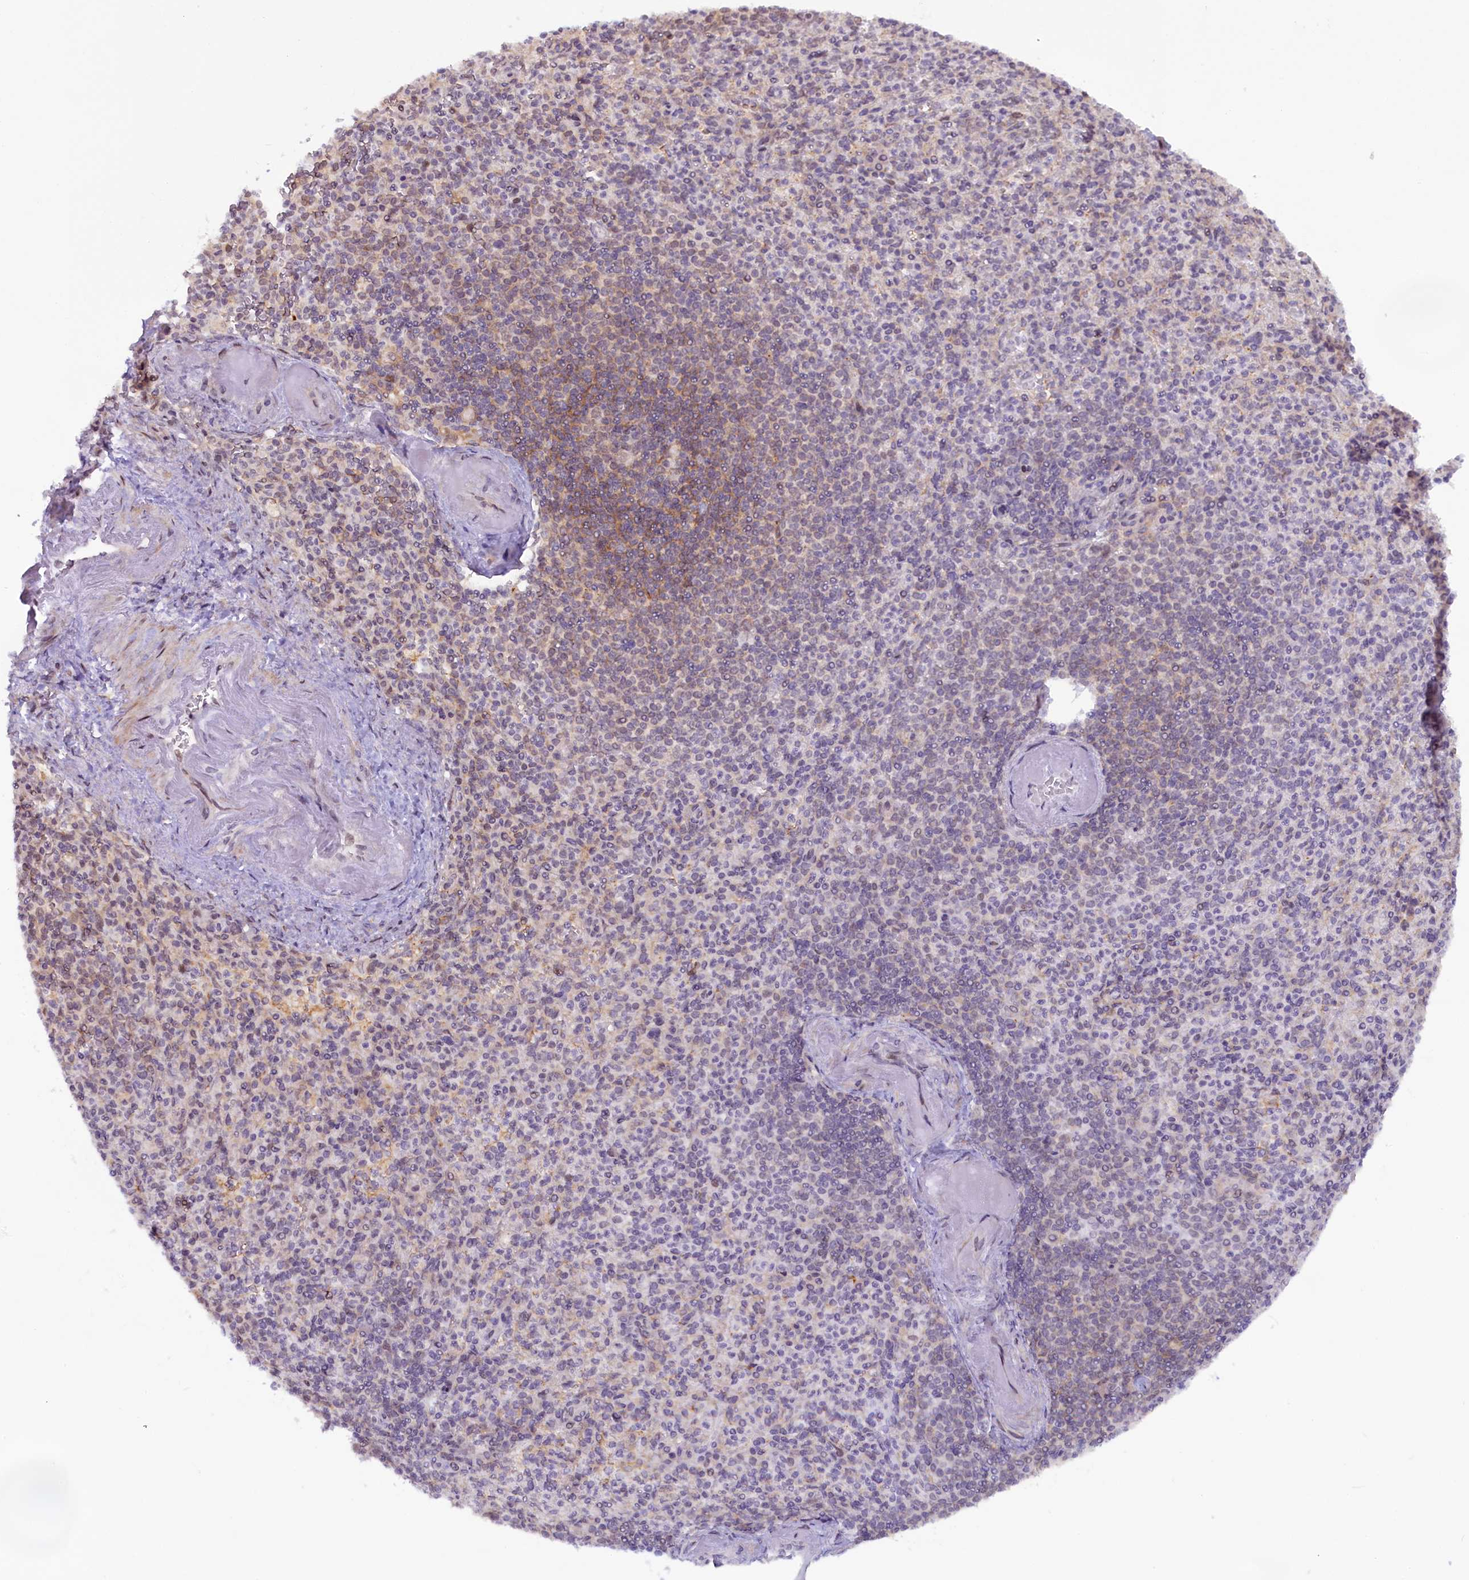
{"staining": {"intensity": "moderate", "quantity": "25%-75%", "location": "cytoplasmic/membranous"}, "tissue": "spleen", "cell_type": "Cells in red pulp", "image_type": "normal", "snomed": [{"axis": "morphology", "description": "Normal tissue, NOS"}, {"axis": "topography", "description": "Spleen"}], "caption": "Immunohistochemical staining of benign human spleen demonstrates medium levels of moderate cytoplasmic/membranous staining in approximately 25%-75% of cells in red pulp.", "gene": "FCHO1", "patient": {"sex": "female", "age": 74}}